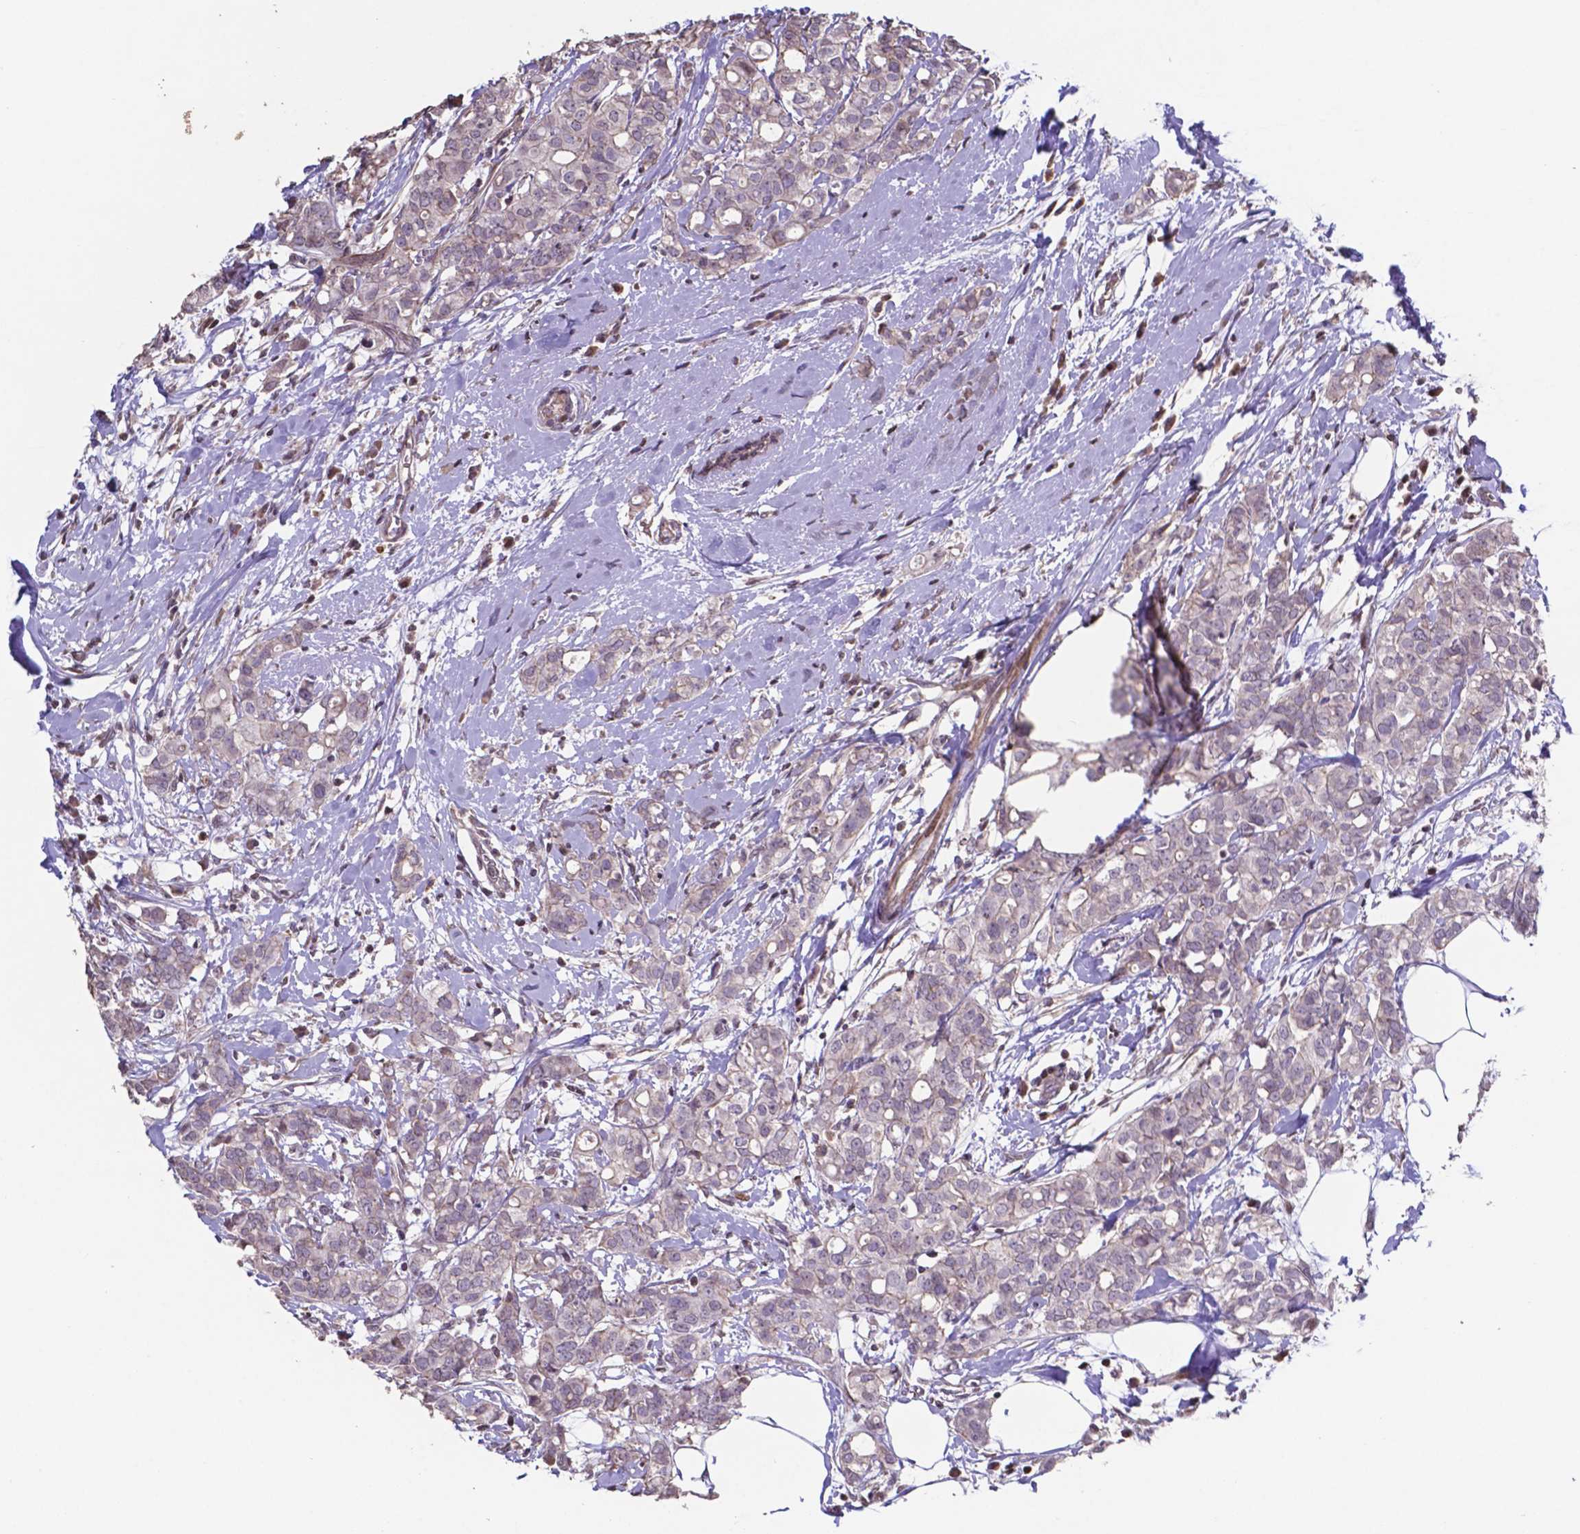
{"staining": {"intensity": "weak", "quantity": "<25%", "location": "cytoplasmic/membranous"}, "tissue": "breast cancer", "cell_type": "Tumor cells", "image_type": "cancer", "snomed": [{"axis": "morphology", "description": "Duct carcinoma"}, {"axis": "topography", "description": "Breast"}], "caption": "This is an immunohistochemistry (IHC) micrograph of breast invasive ductal carcinoma. There is no expression in tumor cells.", "gene": "MLC1", "patient": {"sex": "female", "age": 40}}